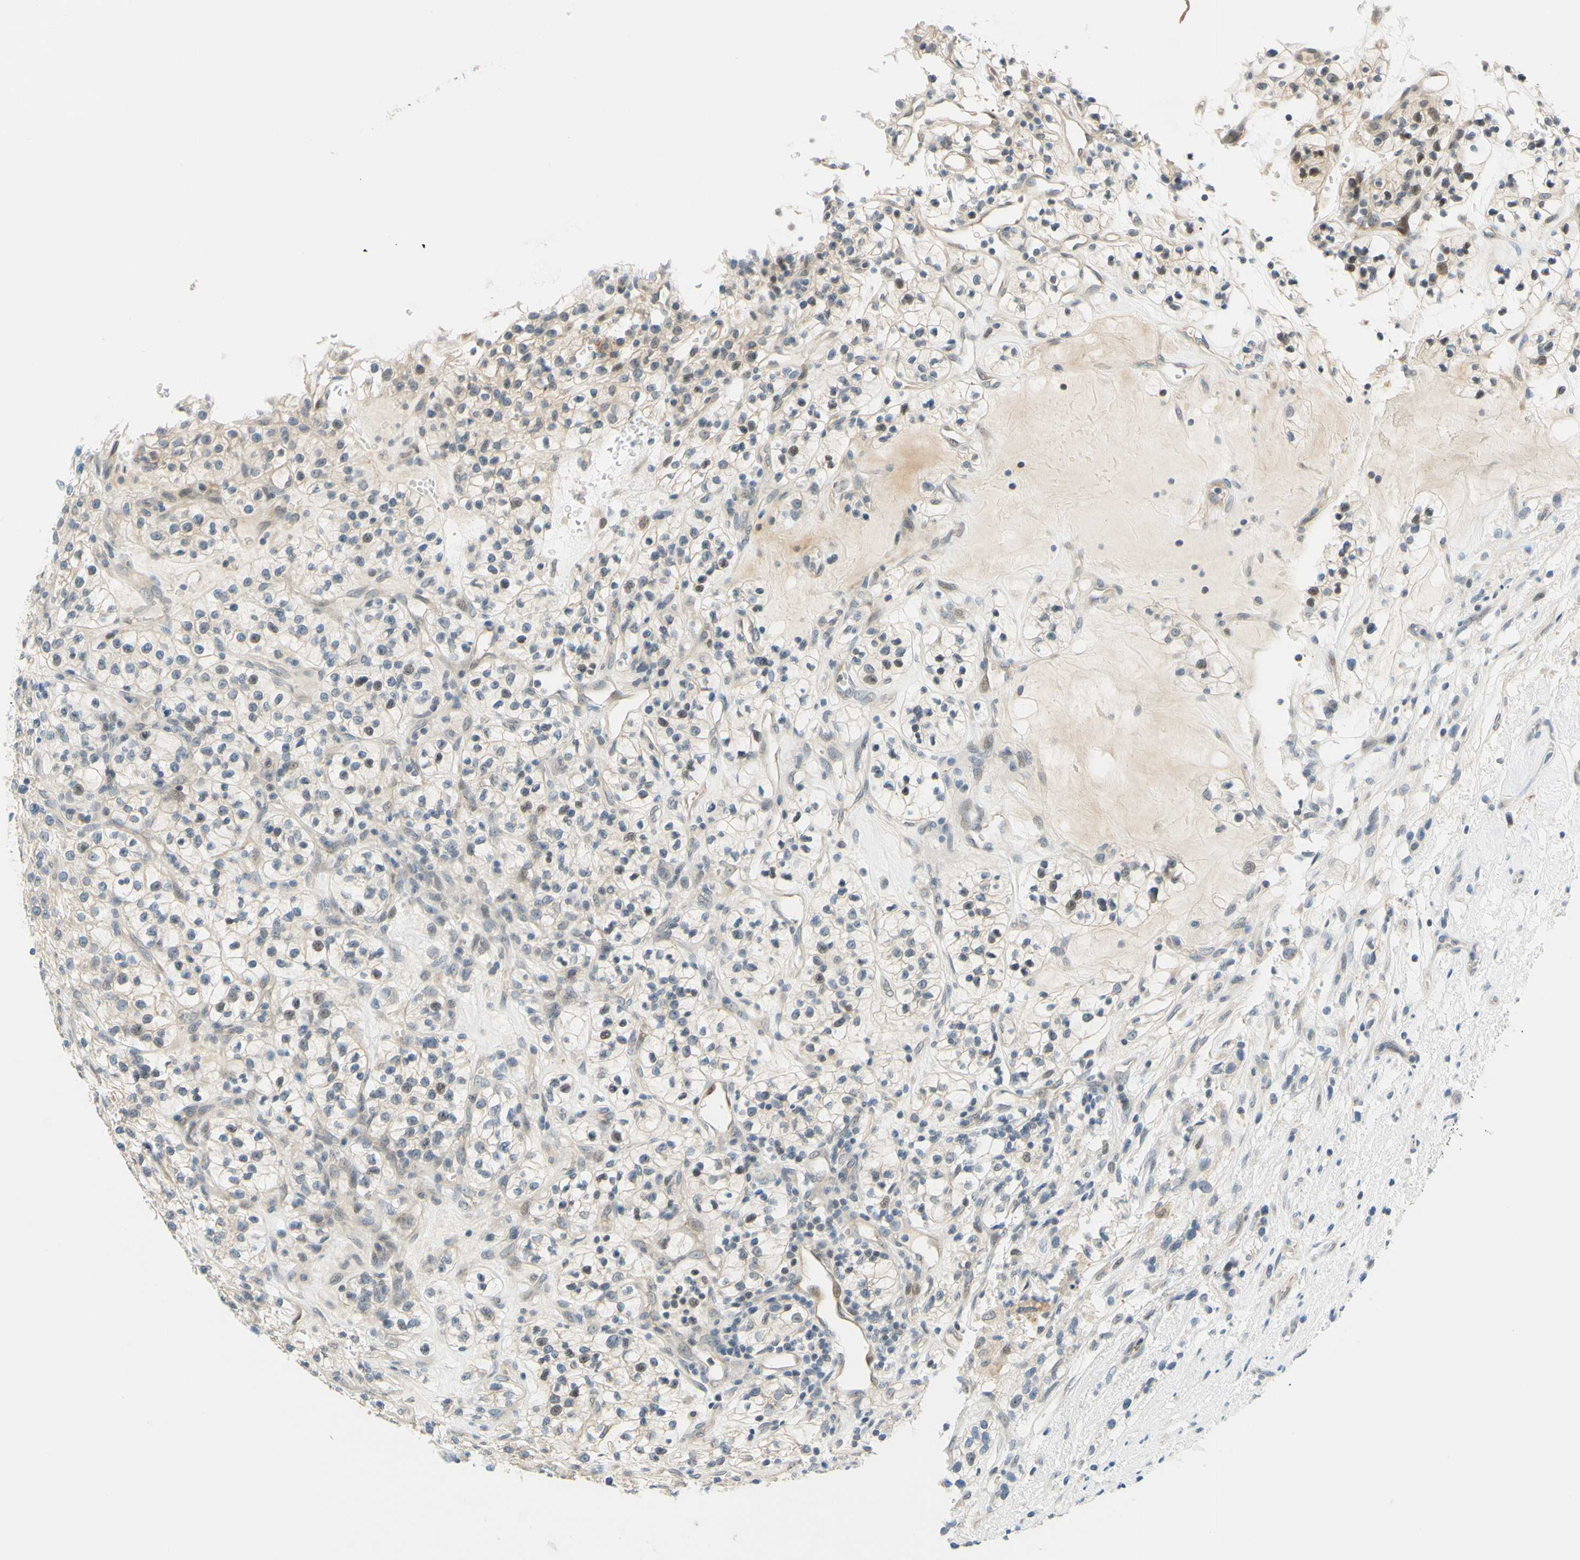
{"staining": {"intensity": "weak", "quantity": "<25%", "location": "nuclear"}, "tissue": "renal cancer", "cell_type": "Tumor cells", "image_type": "cancer", "snomed": [{"axis": "morphology", "description": "Adenocarcinoma, NOS"}, {"axis": "topography", "description": "Kidney"}], "caption": "Renal adenocarcinoma was stained to show a protein in brown. There is no significant staining in tumor cells.", "gene": "C2CD2L", "patient": {"sex": "female", "age": 57}}